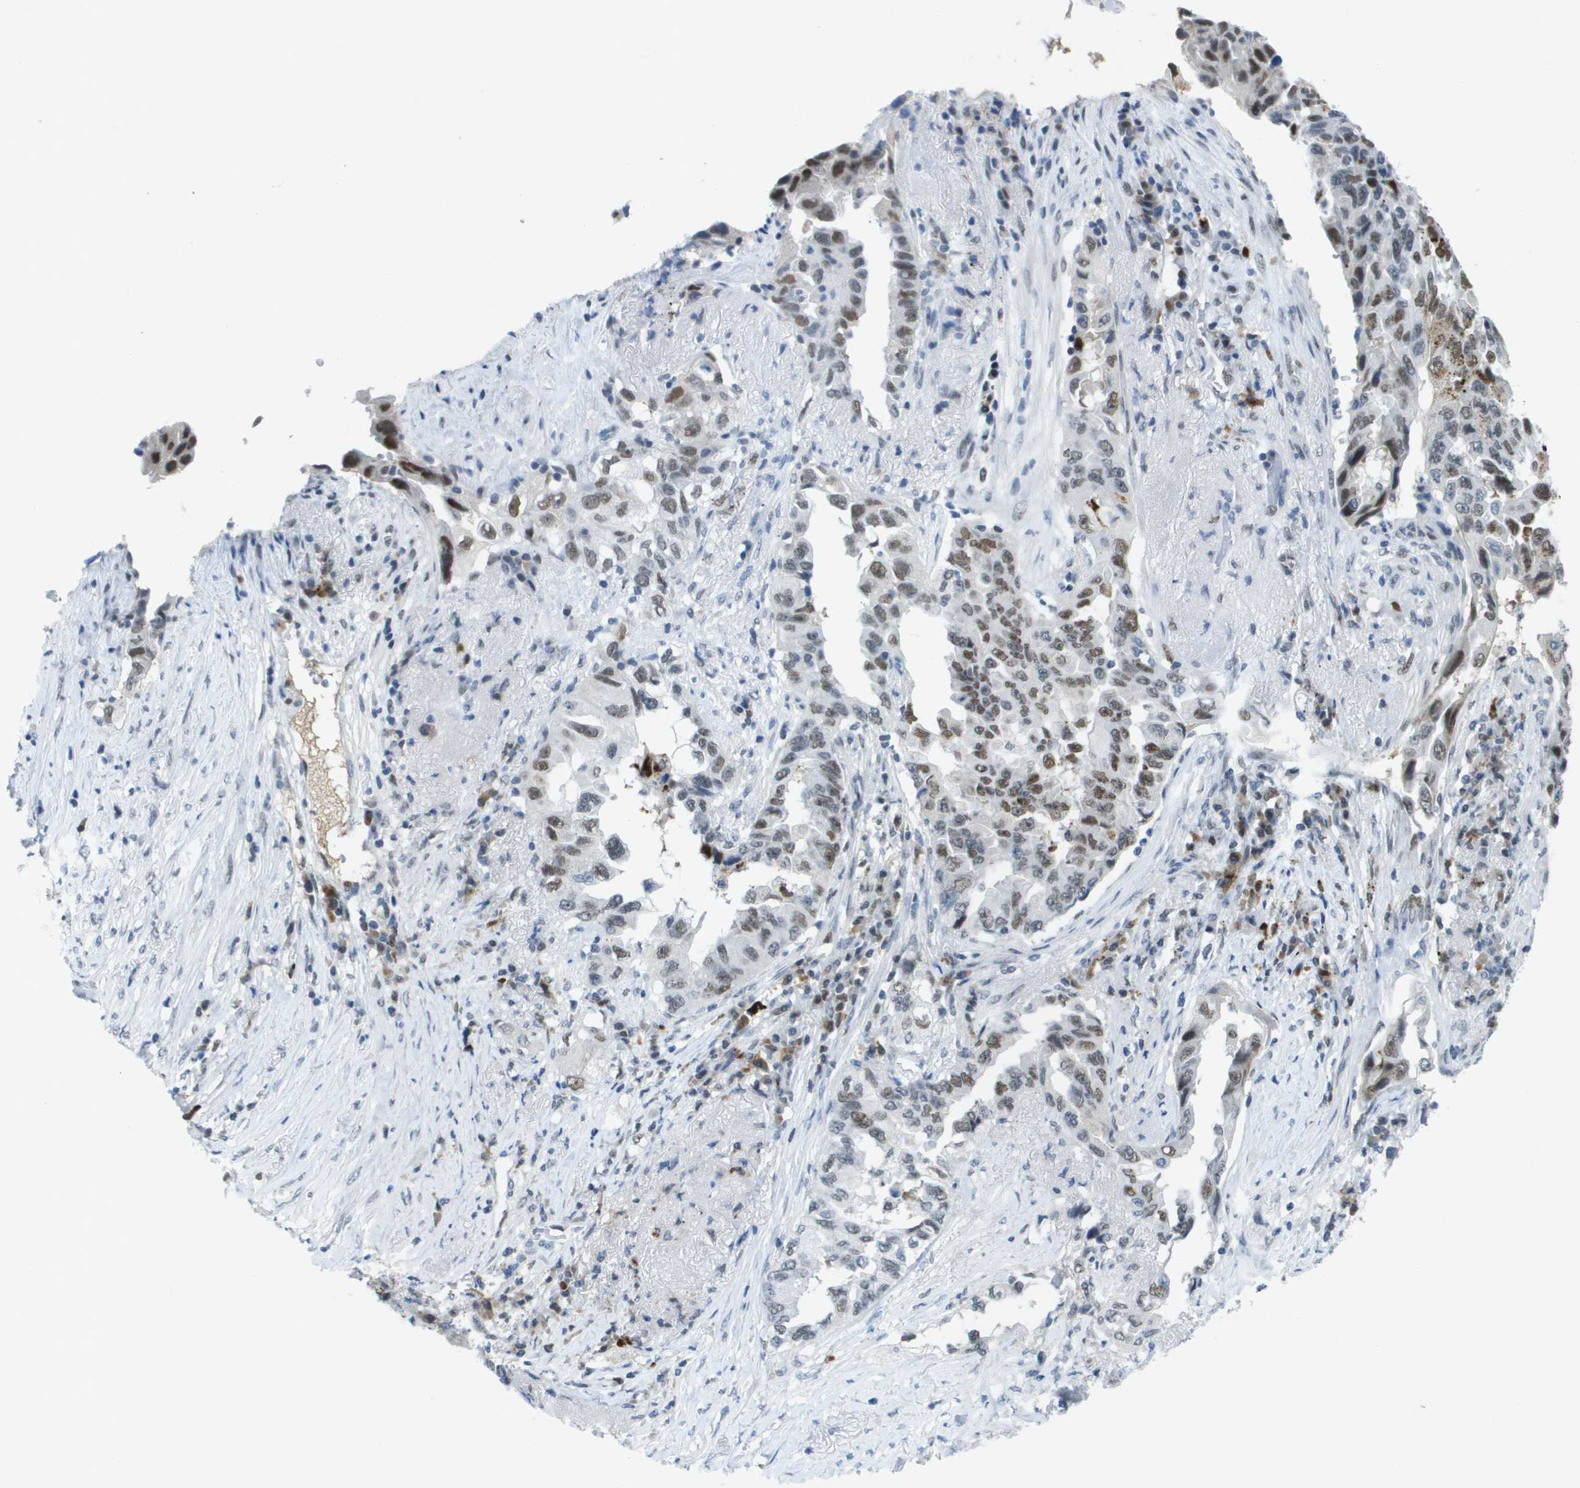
{"staining": {"intensity": "strong", "quantity": "25%-75%", "location": "nuclear"}, "tissue": "lung cancer", "cell_type": "Tumor cells", "image_type": "cancer", "snomed": [{"axis": "morphology", "description": "Adenocarcinoma, NOS"}, {"axis": "topography", "description": "Lung"}], "caption": "Human adenocarcinoma (lung) stained with a brown dye exhibits strong nuclear positive staining in about 25%-75% of tumor cells.", "gene": "TP53RK", "patient": {"sex": "female", "age": 51}}